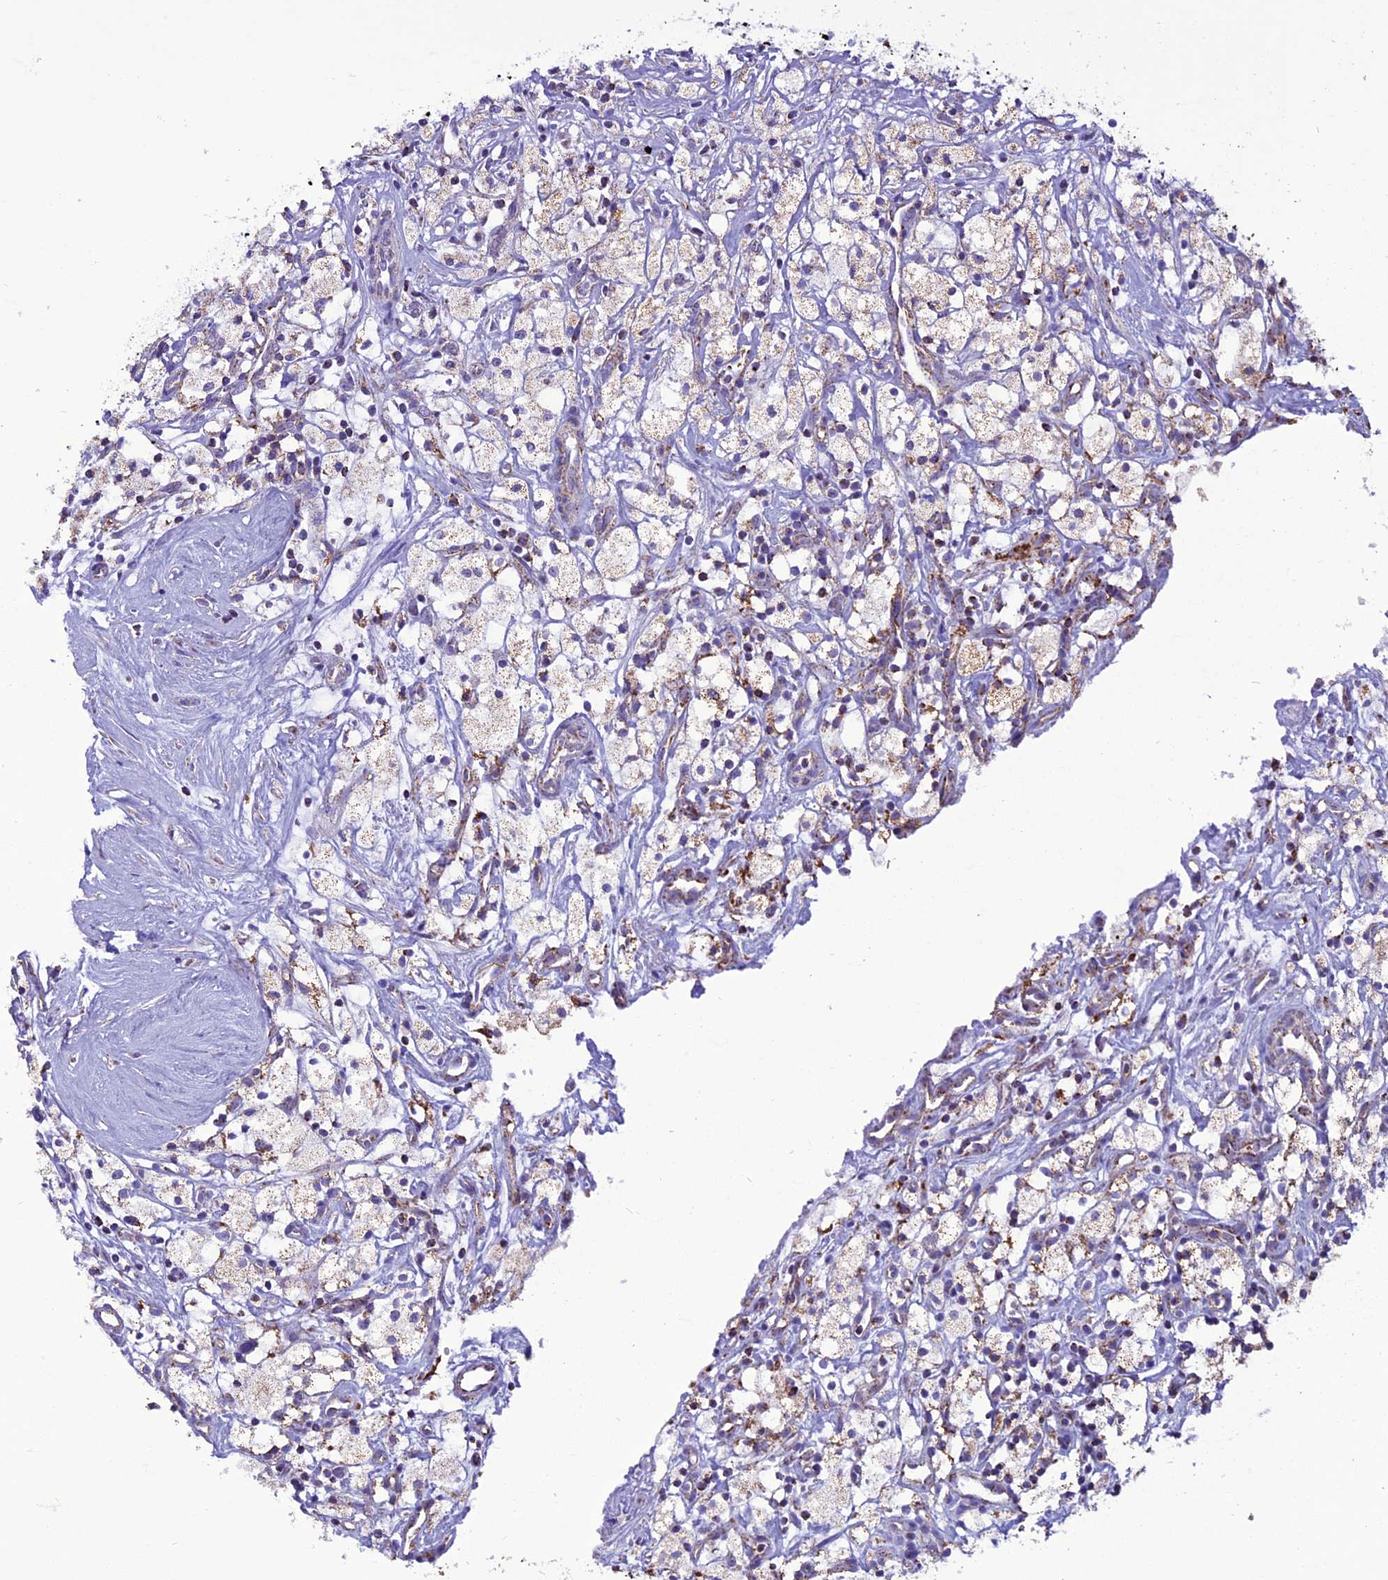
{"staining": {"intensity": "moderate", "quantity": "<25%", "location": "cytoplasmic/membranous"}, "tissue": "renal cancer", "cell_type": "Tumor cells", "image_type": "cancer", "snomed": [{"axis": "morphology", "description": "Adenocarcinoma, NOS"}, {"axis": "topography", "description": "Kidney"}], "caption": "The micrograph displays a brown stain indicating the presence of a protein in the cytoplasmic/membranous of tumor cells in adenocarcinoma (renal). (IHC, brightfield microscopy, high magnification).", "gene": "ICA1L", "patient": {"sex": "male", "age": 59}}